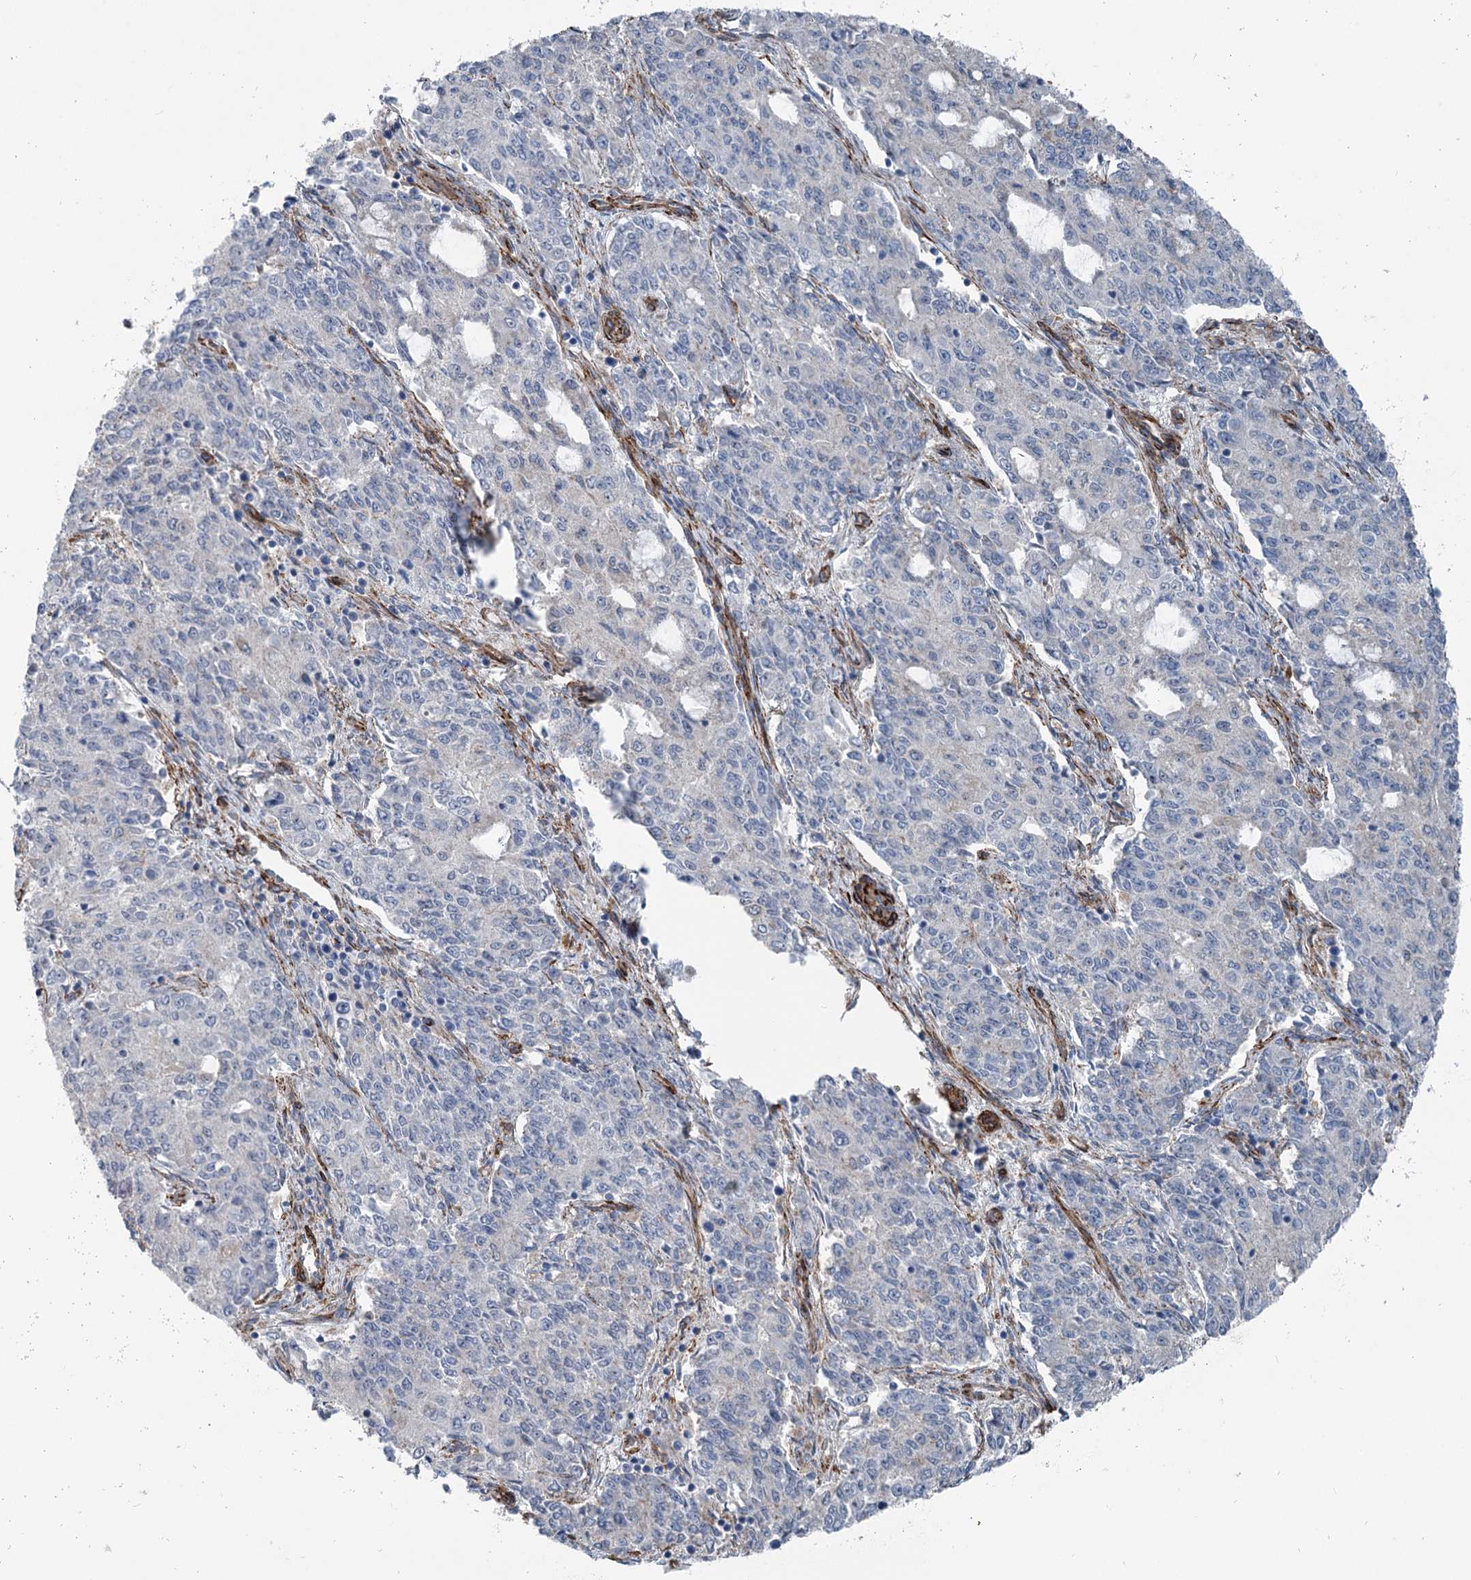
{"staining": {"intensity": "negative", "quantity": "none", "location": "none"}, "tissue": "endometrial cancer", "cell_type": "Tumor cells", "image_type": "cancer", "snomed": [{"axis": "morphology", "description": "Adenocarcinoma, NOS"}, {"axis": "topography", "description": "Endometrium"}], "caption": "An immunohistochemistry photomicrograph of endometrial cancer (adenocarcinoma) is shown. There is no staining in tumor cells of endometrial cancer (adenocarcinoma).", "gene": "IQSEC1", "patient": {"sex": "female", "age": 50}}